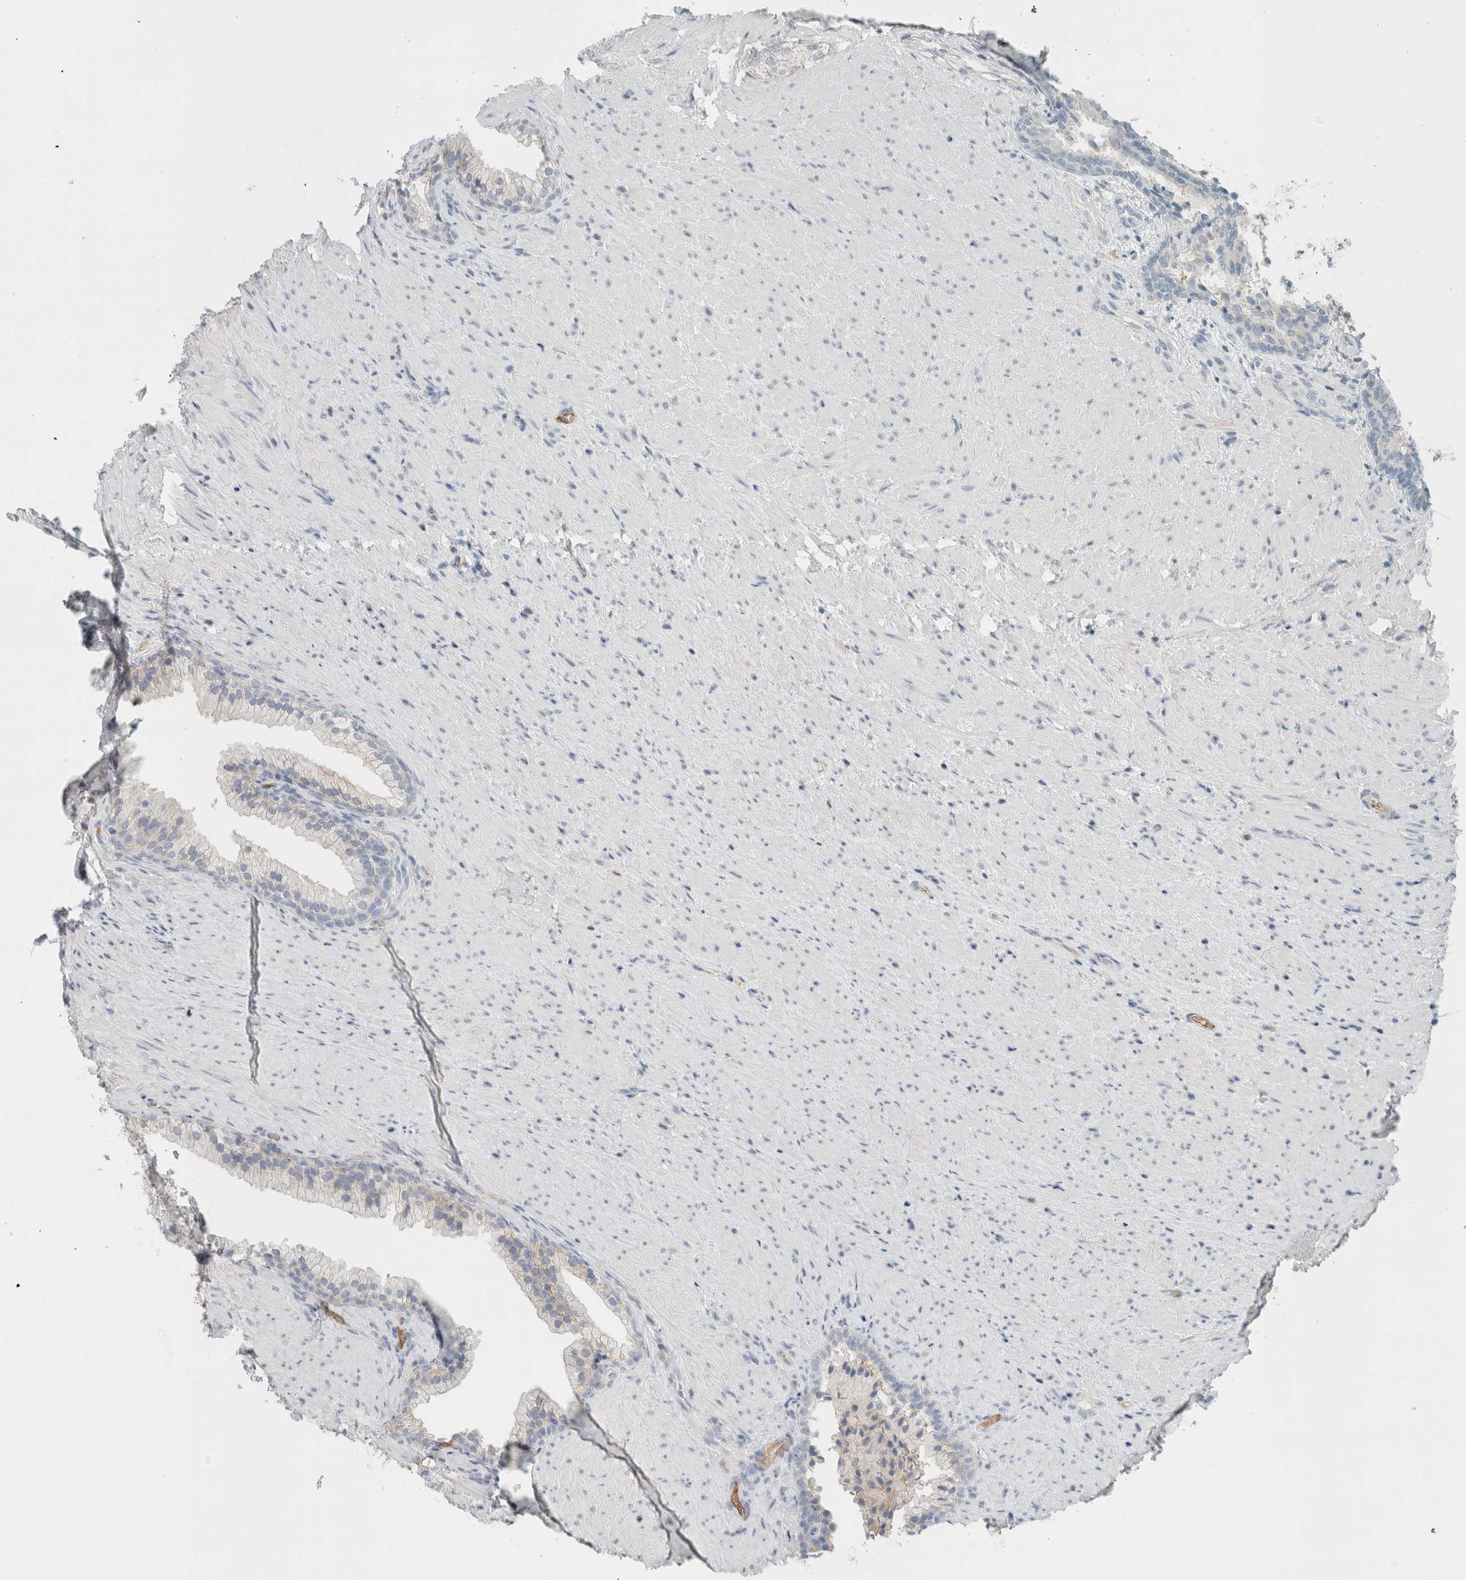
{"staining": {"intensity": "weak", "quantity": "<25%", "location": "cytoplasmic/membranous"}, "tissue": "prostate", "cell_type": "Glandular cells", "image_type": "normal", "snomed": [{"axis": "morphology", "description": "Normal tissue, NOS"}, {"axis": "topography", "description": "Prostate"}], "caption": "Immunohistochemistry (IHC) of normal prostate shows no staining in glandular cells.", "gene": "SCIN", "patient": {"sex": "male", "age": 76}}